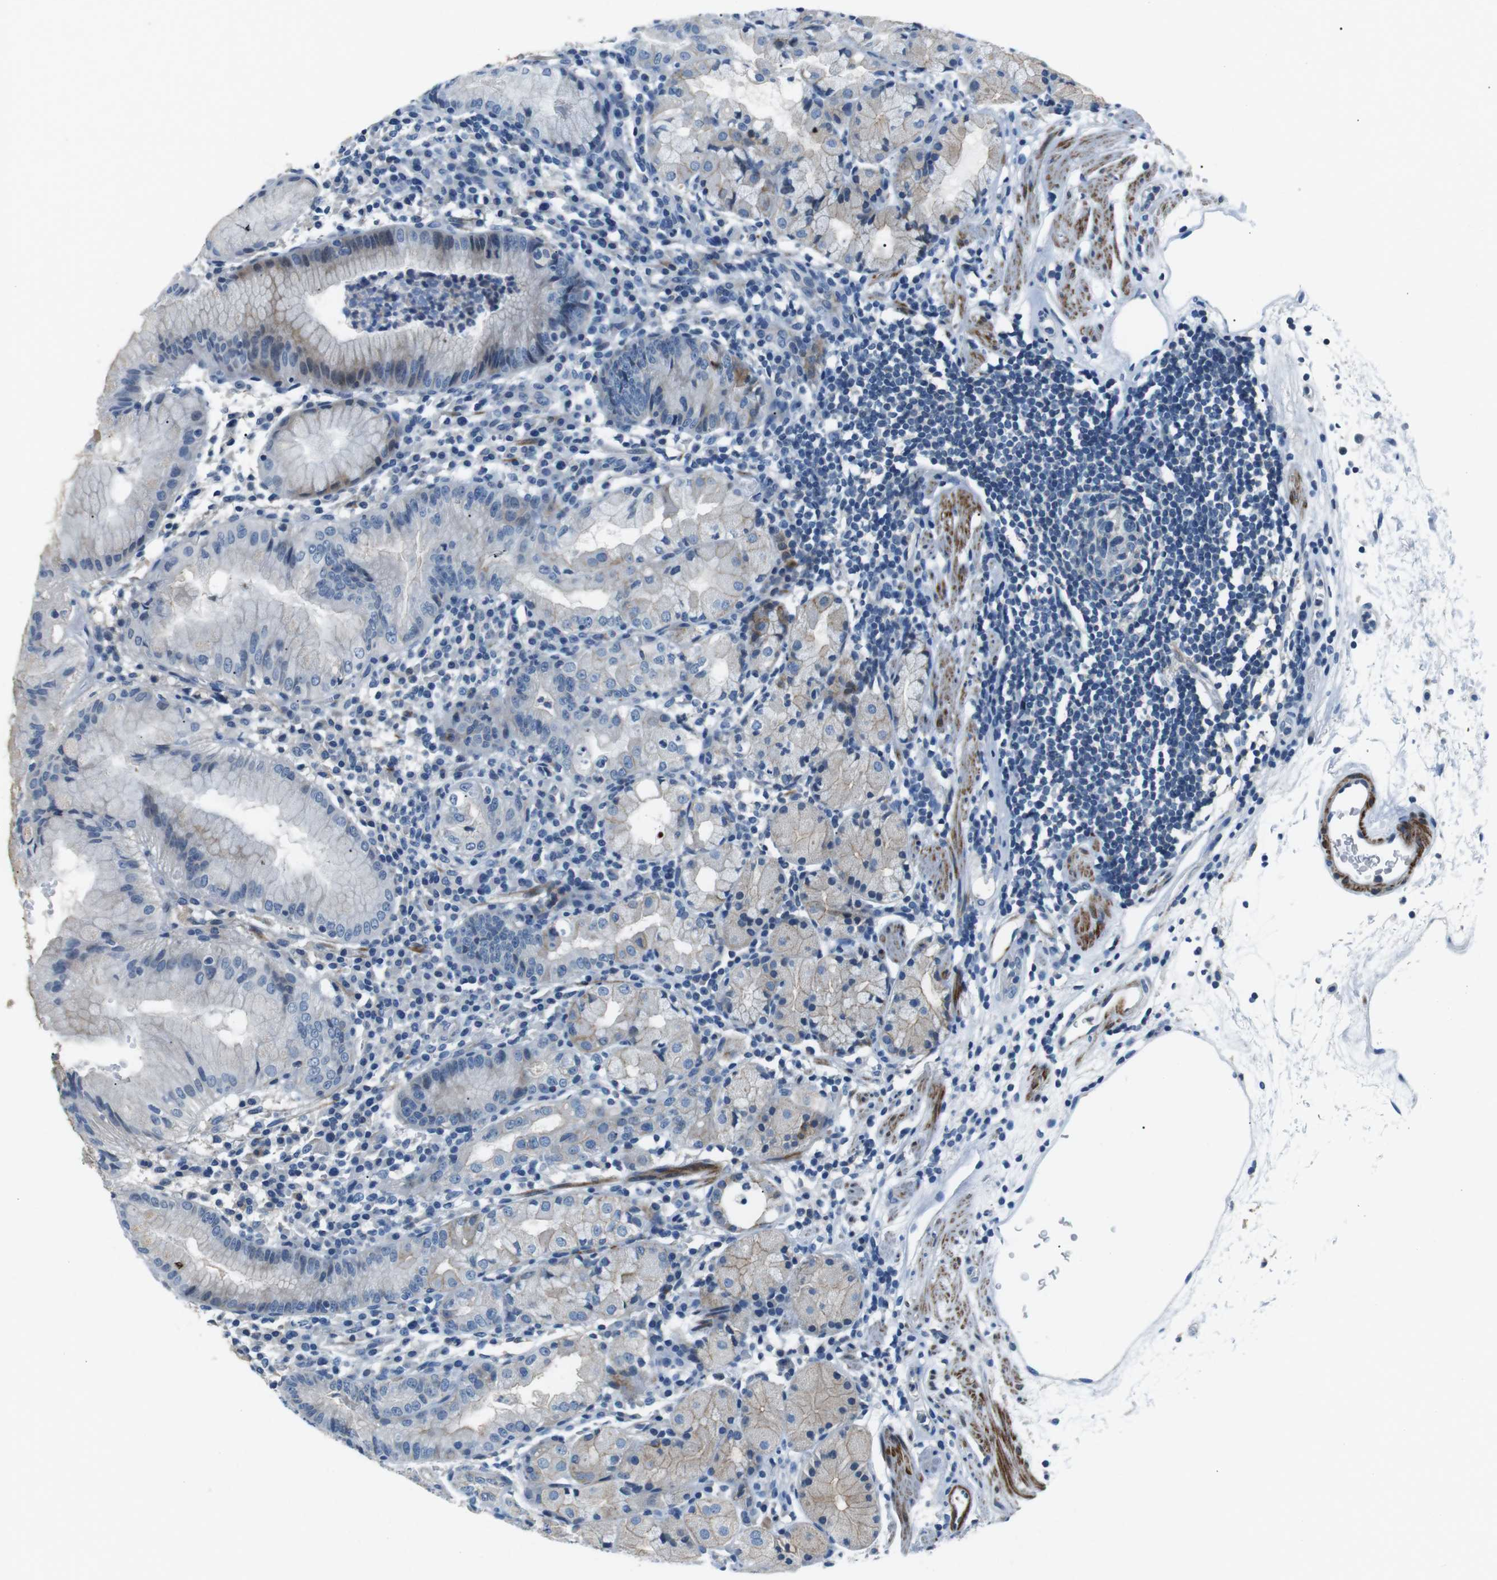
{"staining": {"intensity": "negative", "quantity": "none", "location": "none"}, "tissue": "stomach", "cell_type": "Glandular cells", "image_type": "normal", "snomed": [{"axis": "morphology", "description": "Normal tissue, NOS"}, {"axis": "topography", "description": "Stomach"}, {"axis": "topography", "description": "Stomach, lower"}], "caption": "This is a photomicrograph of IHC staining of unremarkable stomach, which shows no expression in glandular cells.", "gene": "ARVCF", "patient": {"sex": "female", "age": 75}}